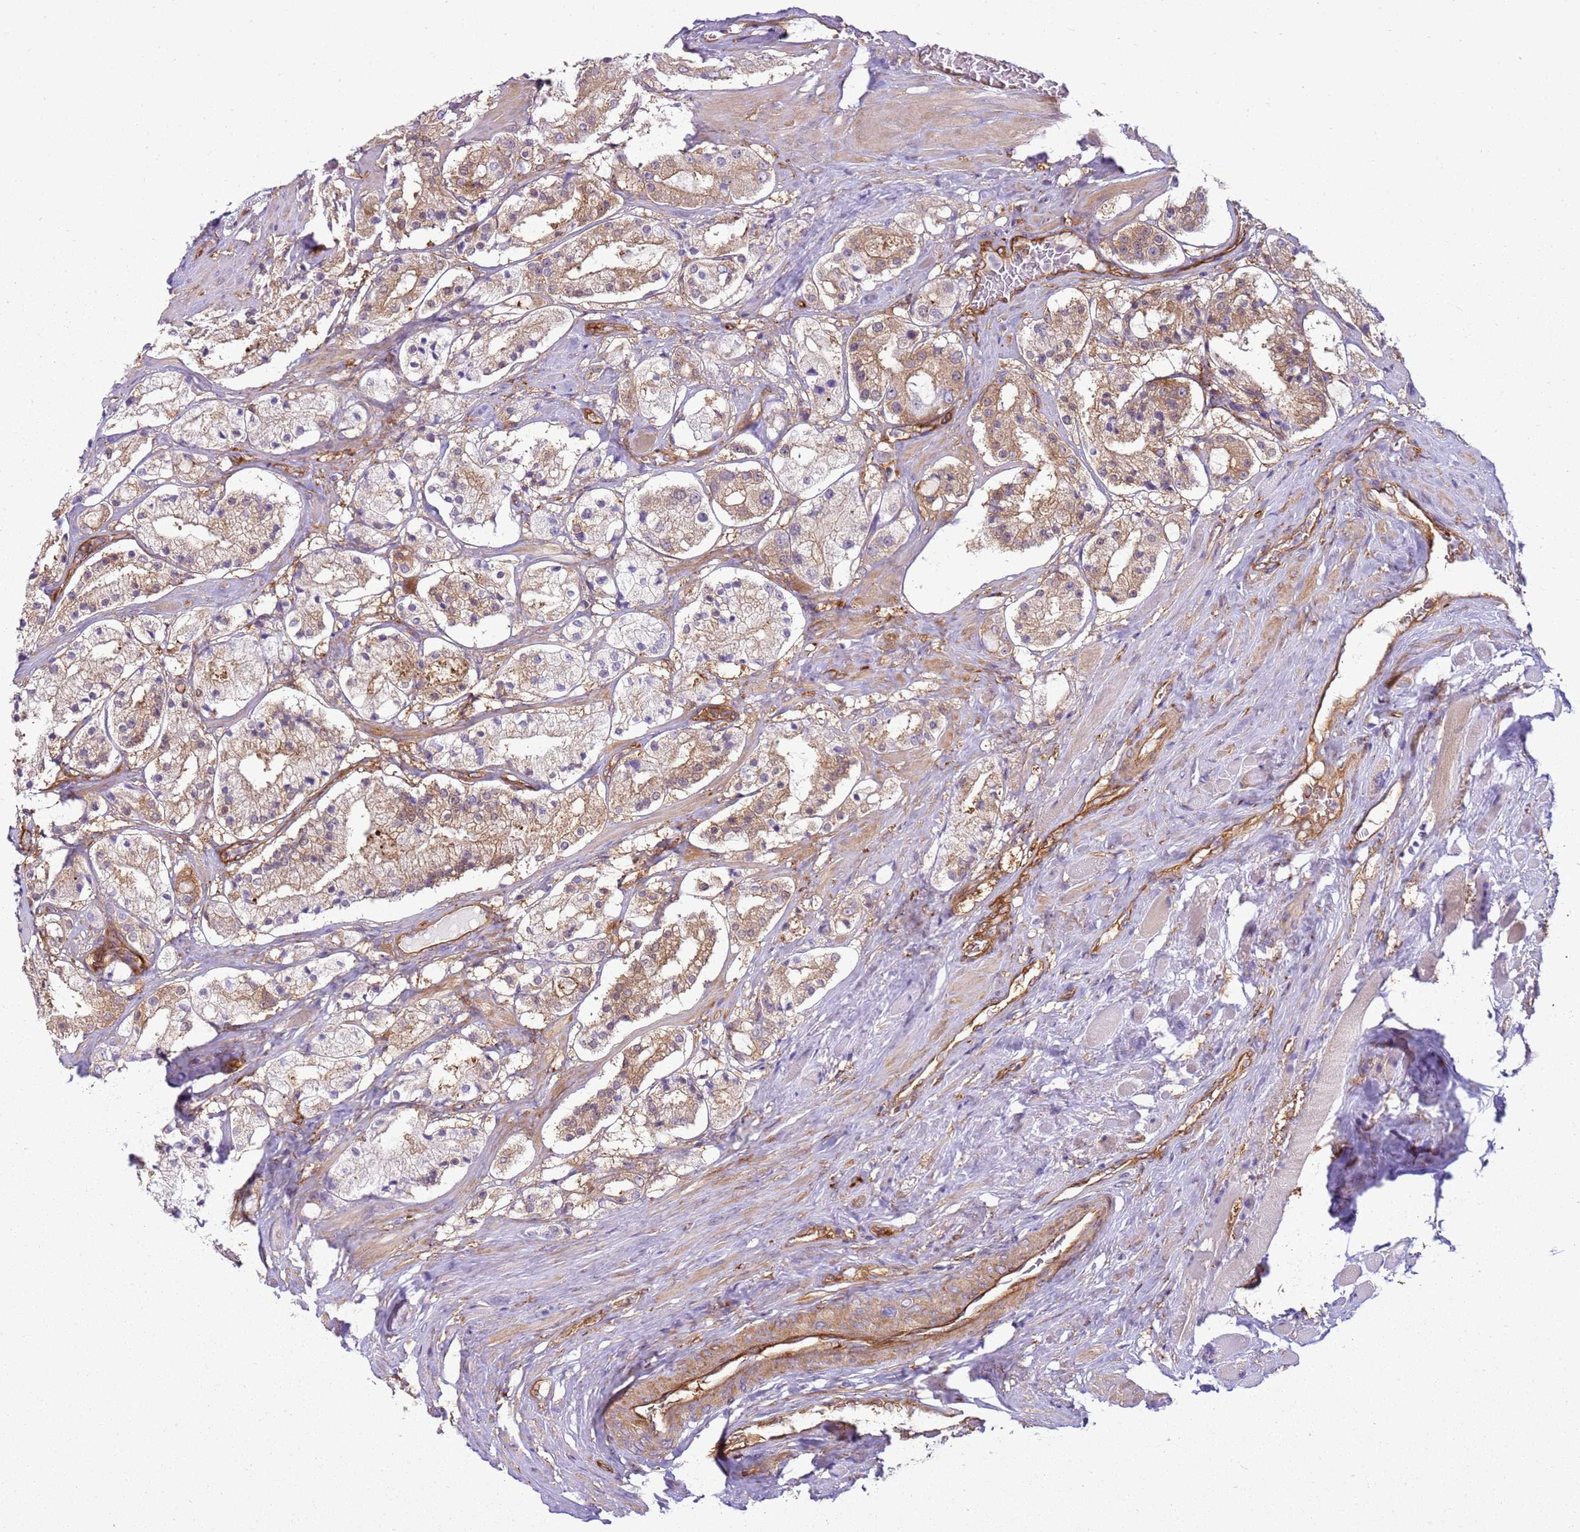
{"staining": {"intensity": "moderate", "quantity": ">75%", "location": "cytoplasmic/membranous"}, "tissue": "prostate cancer", "cell_type": "Tumor cells", "image_type": "cancer", "snomed": [{"axis": "morphology", "description": "Adenocarcinoma, High grade"}, {"axis": "topography", "description": "Prostate"}], "caption": "Approximately >75% of tumor cells in human prostate high-grade adenocarcinoma exhibit moderate cytoplasmic/membranous protein staining as visualized by brown immunohistochemical staining.", "gene": "SNX21", "patient": {"sex": "male", "age": 64}}